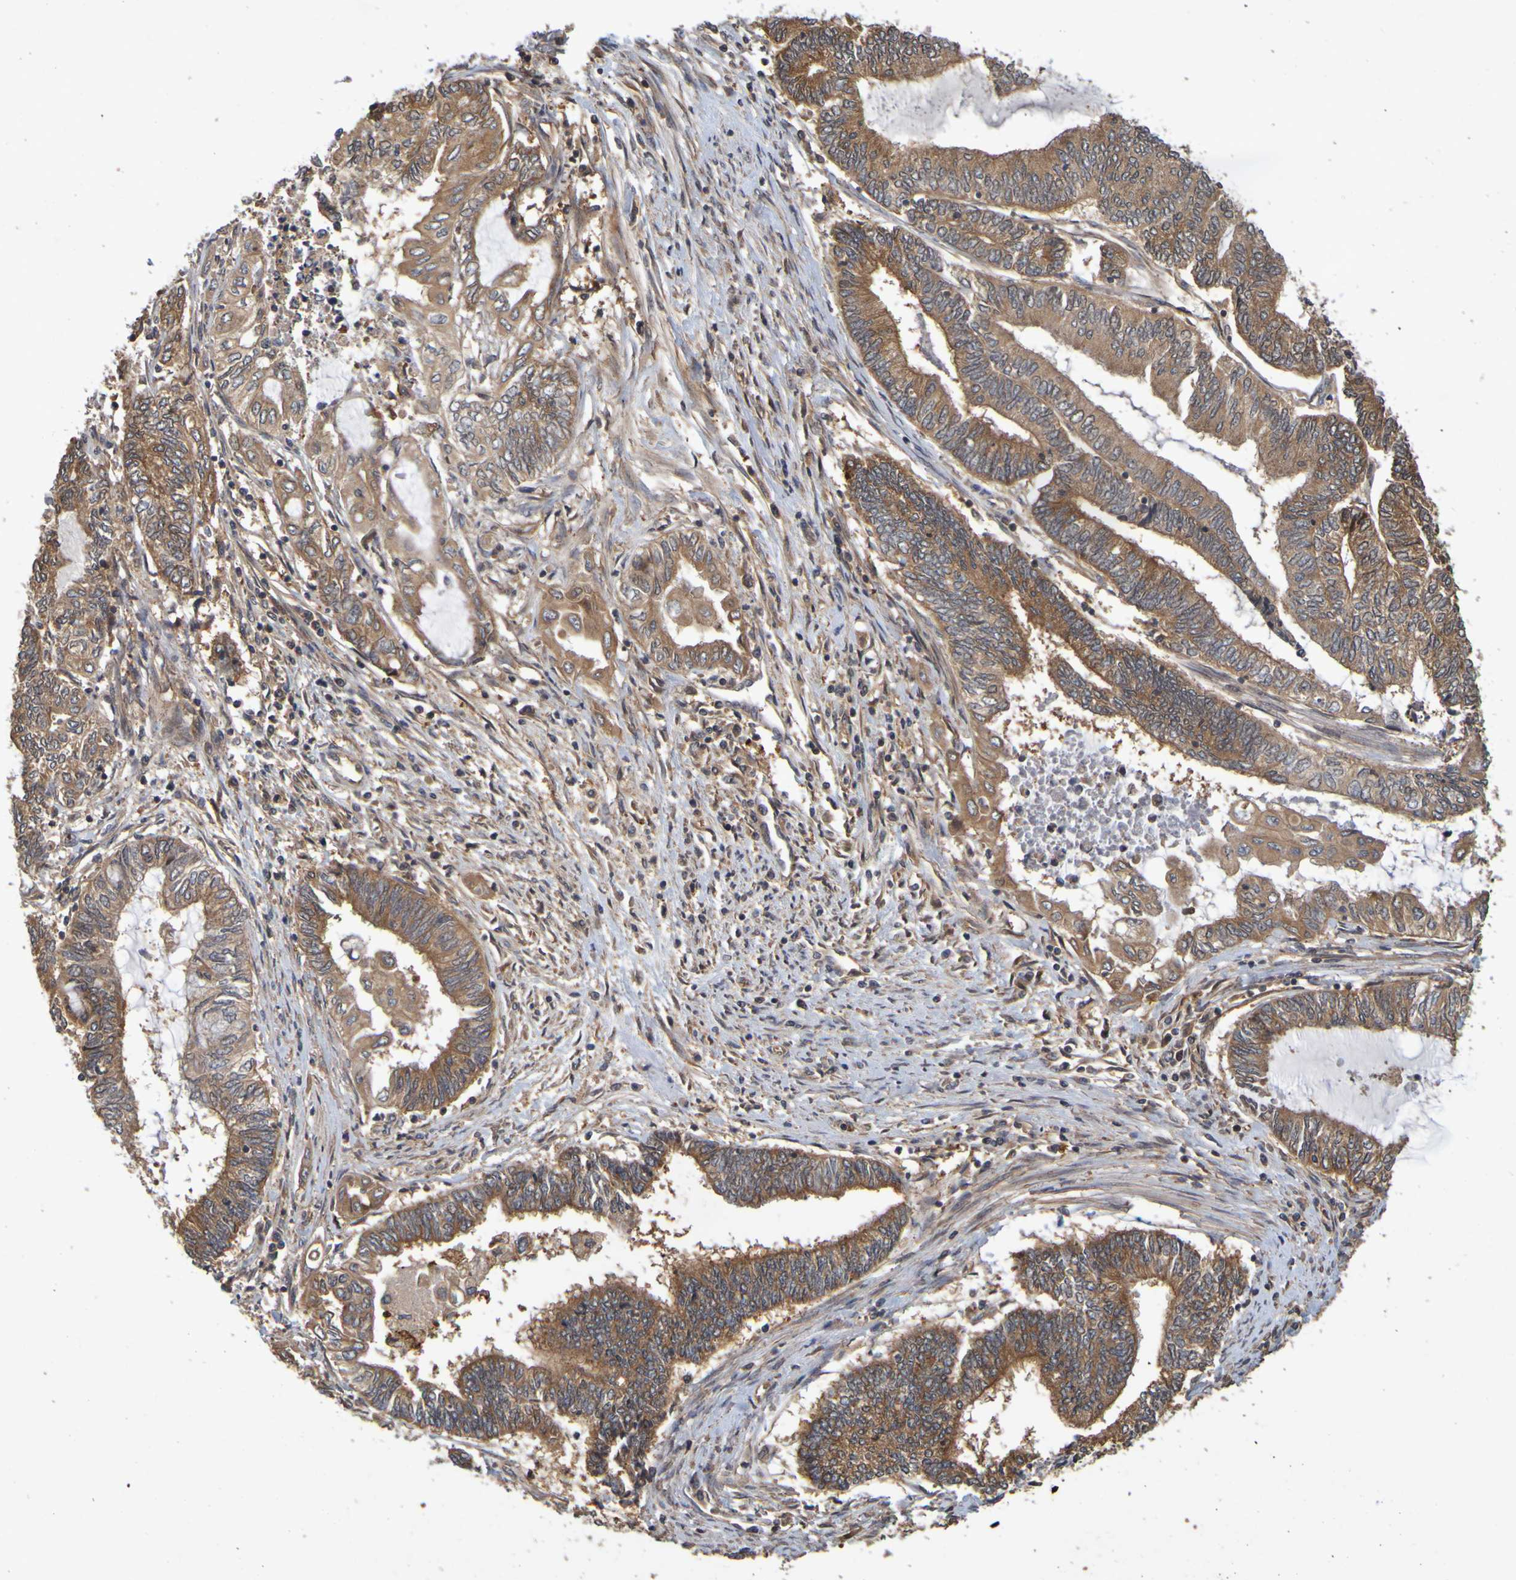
{"staining": {"intensity": "strong", "quantity": ">75%", "location": "cytoplasmic/membranous"}, "tissue": "endometrial cancer", "cell_type": "Tumor cells", "image_type": "cancer", "snomed": [{"axis": "morphology", "description": "Adenocarcinoma, NOS"}, {"axis": "topography", "description": "Uterus"}, {"axis": "topography", "description": "Endometrium"}], "caption": "Immunohistochemical staining of endometrial cancer (adenocarcinoma) shows high levels of strong cytoplasmic/membranous protein expression in about >75% of tumor cells. (DAB IHC, brown staining for protein, blue staining for nuclei).", "gene": "OCRL", "patient": {"sex": "female", "age": 70}}